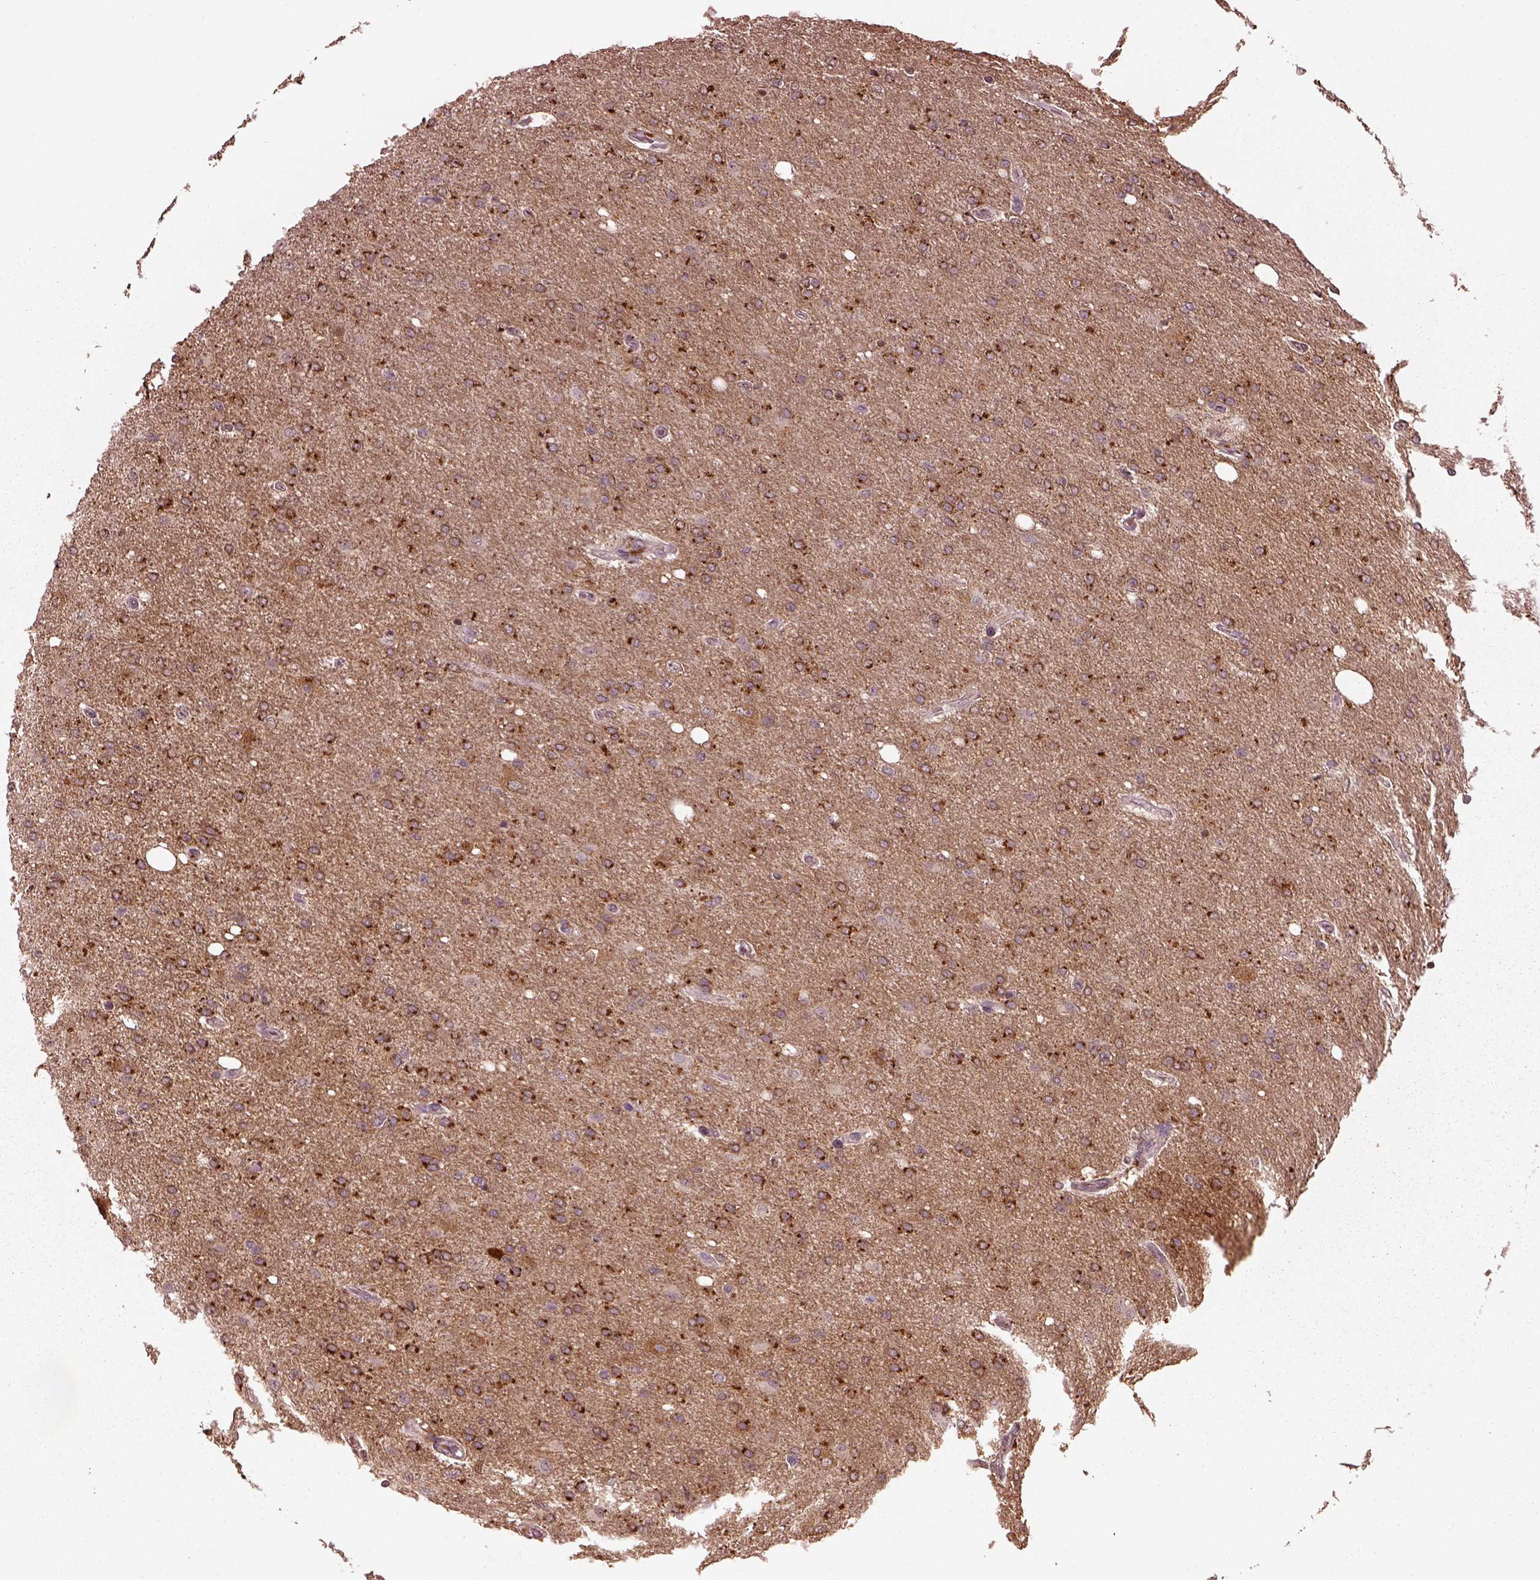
{"staining": {"intensity": "moderate", "quantity": ">75%", "location": "cytoplasmic/membranous"}, "tissue": "glioma", "cell_type": "Tumor cells", "image_type": "cancer", "snomed": [{"axis": "morphology", "description": "Glioma, malignant, High grade"}, {"axis": "topography", "description": "Cerebral cortex"}], "caption": "Immunohistochemistry photomicrograph of neoplastic tissue: malignant glioma (high-grade) stained using IHC exhibits medium levels of moderate protein expression localized specifically in the cytoplasmic/membranous of tumor cells, appearing as a cytoplasmic/membranous brown color.", "gene": "RUFY3", "patient": {"sex": "male", "age": 70}}